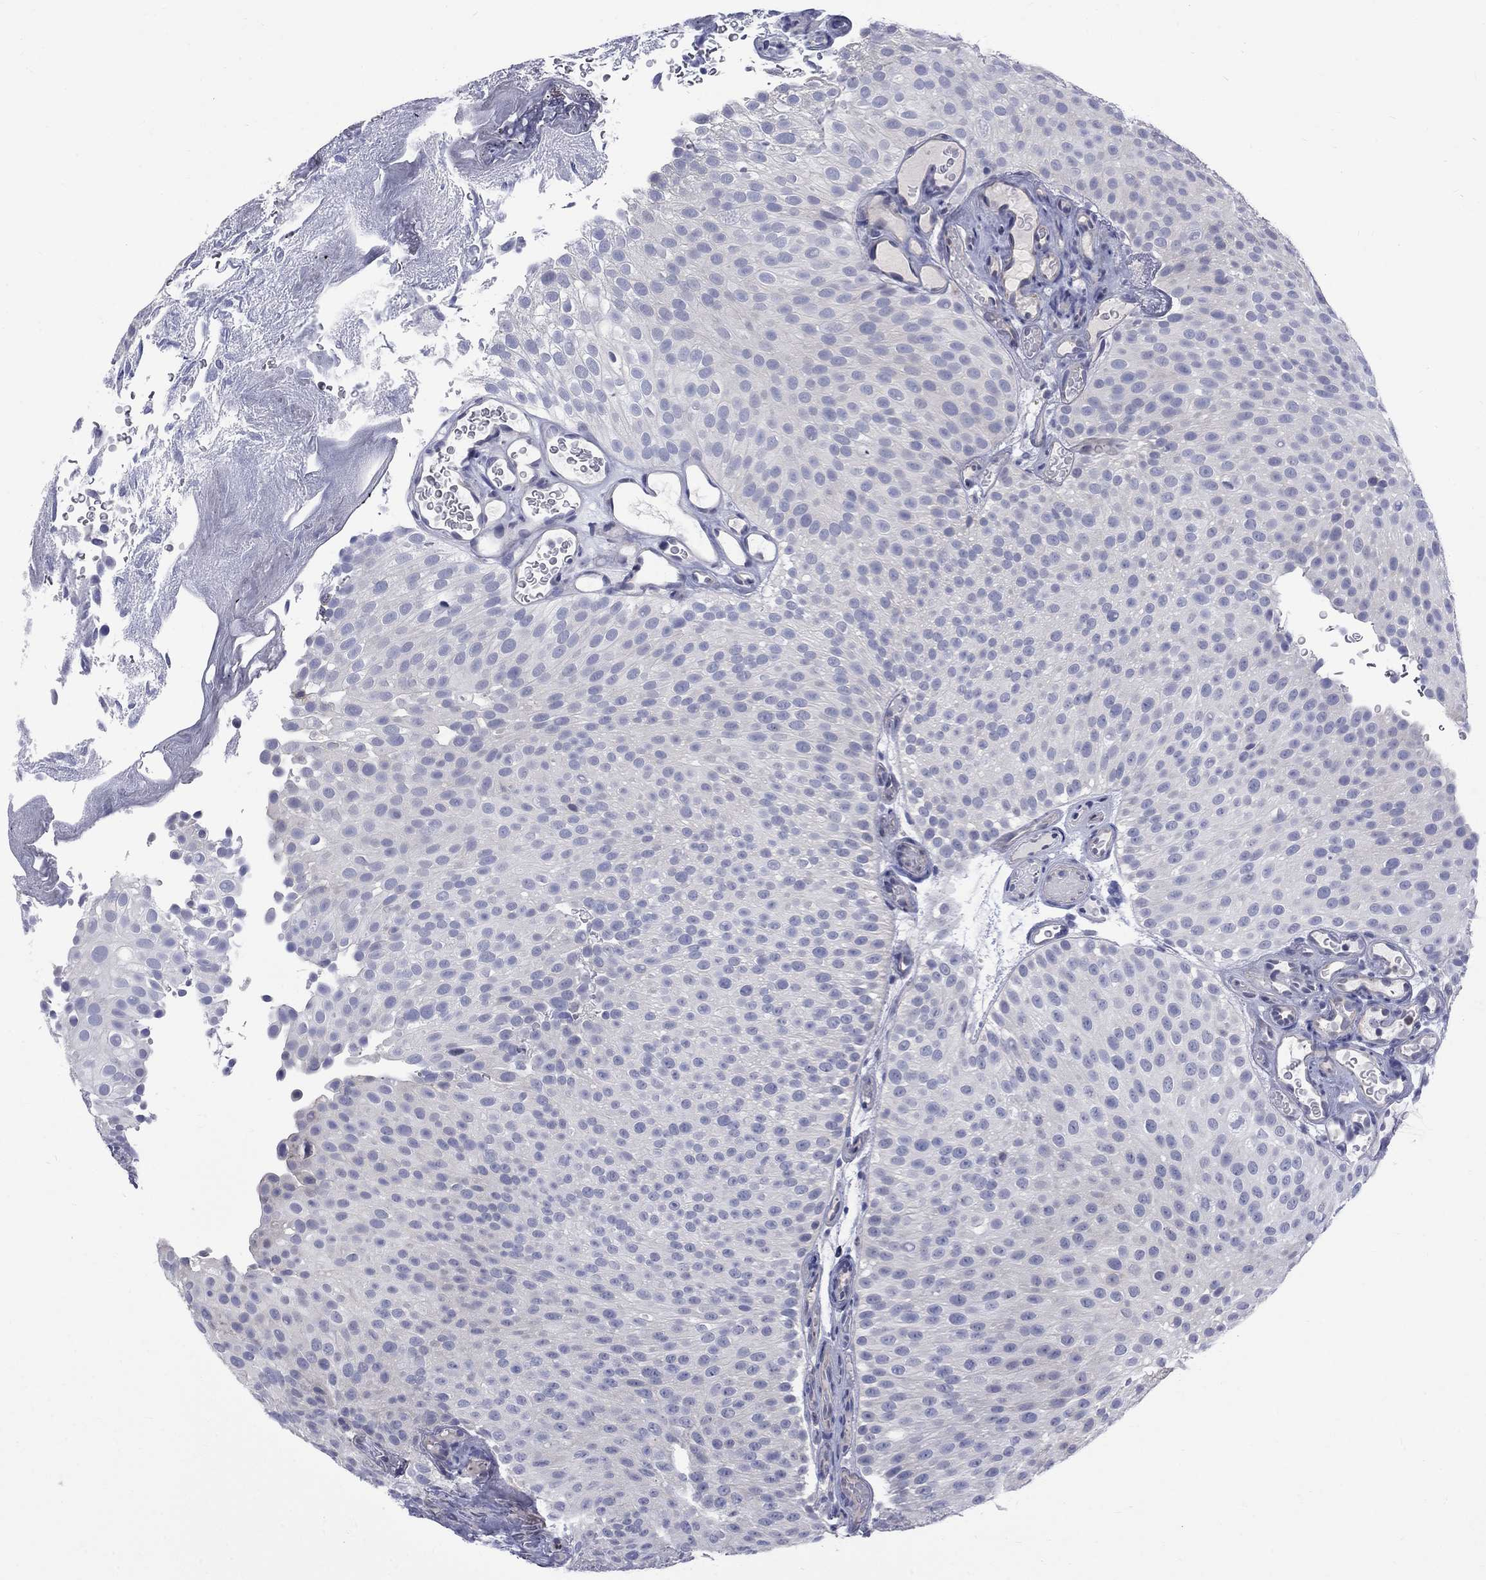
{"staining": {"intensity": "negative", "quantity": "none", "location": "none"}, "tissue": "urothelial cancer", "cell_type": "Tumor cells", "image_type": "cancer", "snomed": [{"axis": "morphology", "description": "Urothelial carcinoma, Low grade"}, {"axis": "topography", "description": "Urinary bladder"}], "caption": "The photomicrograph demonstrates no staining of tumor cells in low-grade urothelial carcinoma.", "gene": "HKDC1", "patient": {"sex": "male", "age": 78}}